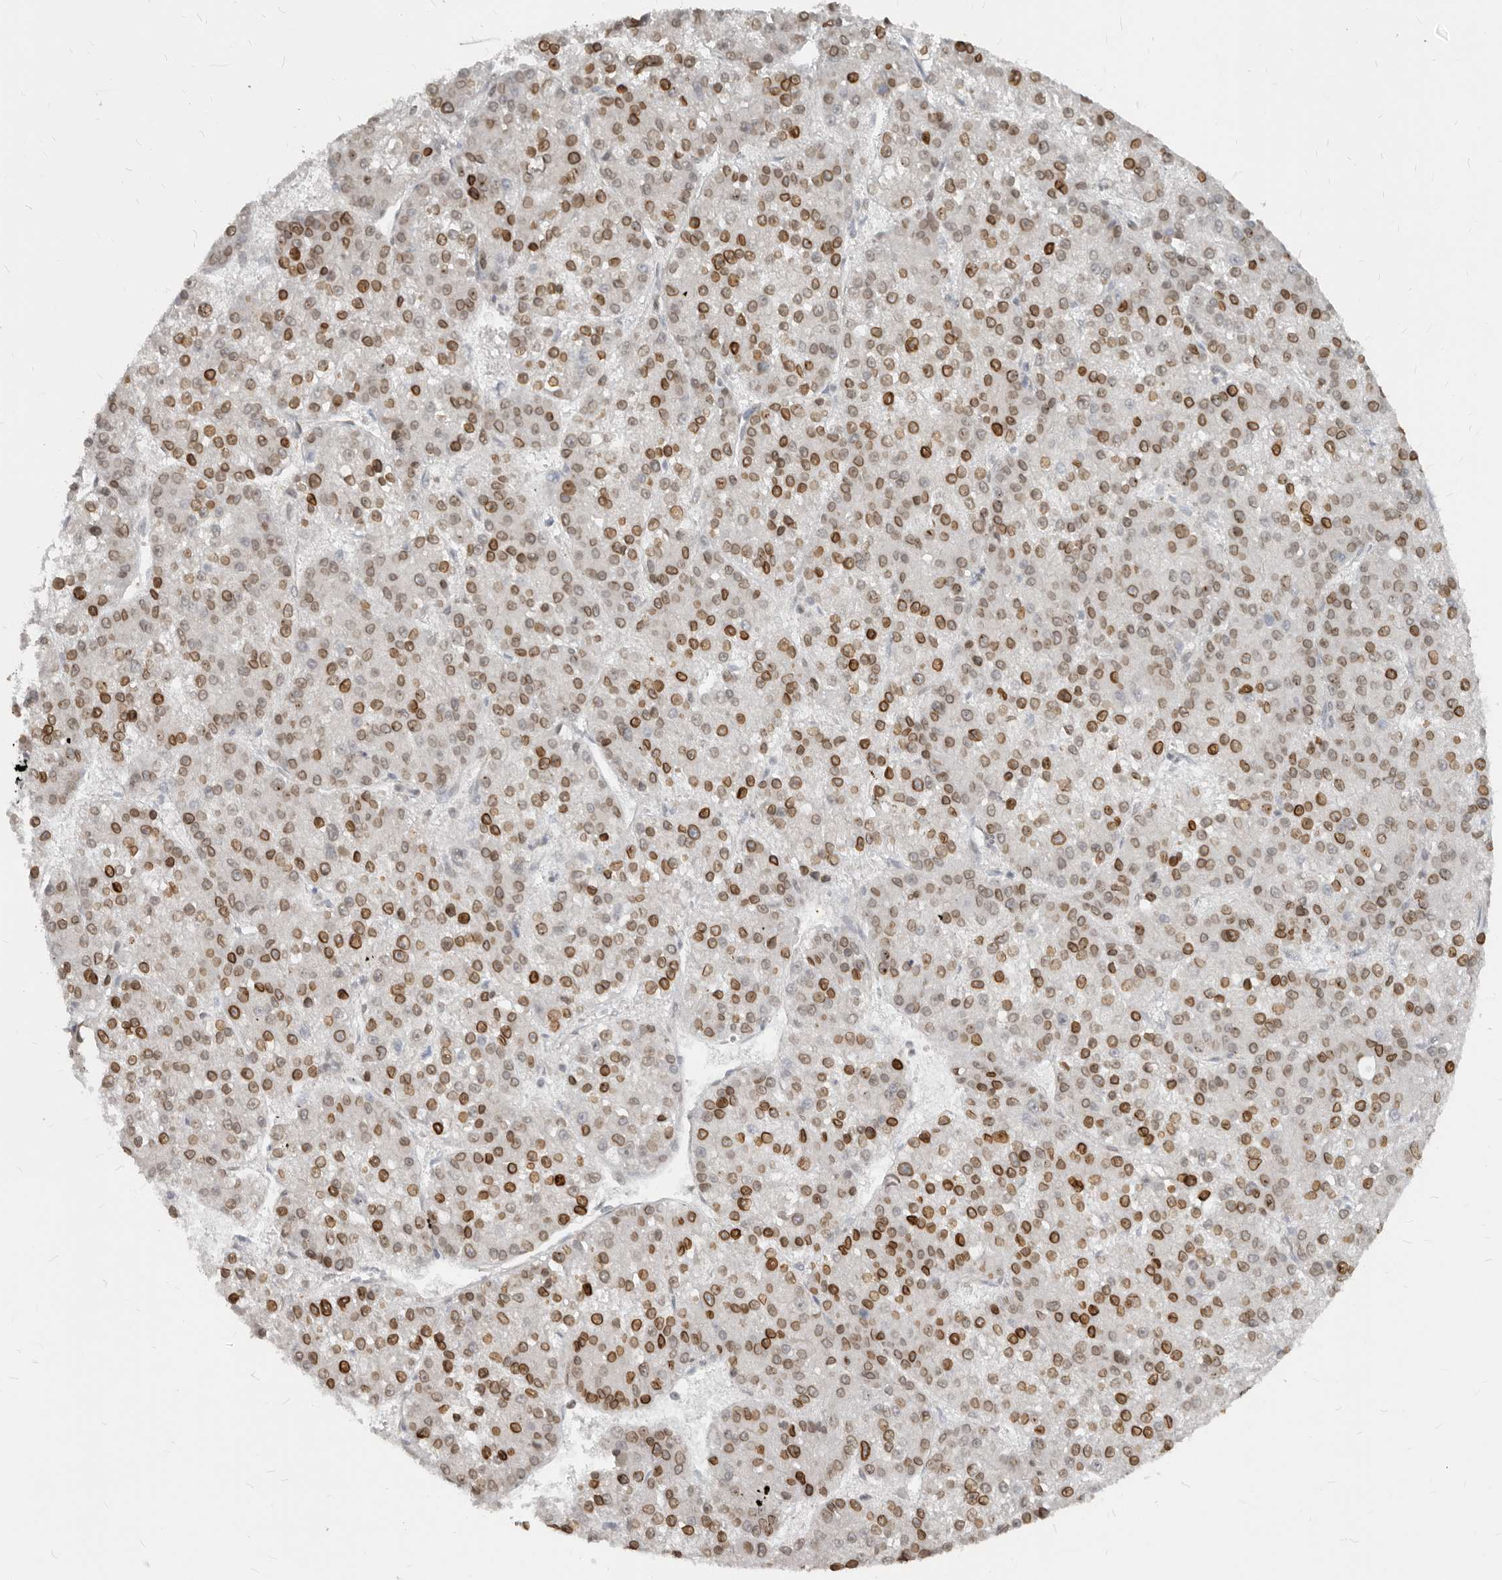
{"staining": {"intensity": "strong", "quantity": "25%-75%", "location": "cytoplasmic/membranous,nuclear"}, "tissue": "liver cancer", "cell_type": "Tumor cells", "image_type": "cancer", "snomed": [{"axis": "morphology", "description": "Carcinoma, Hepatocellular, NOS"}, {"axis": "topography", "description": "Liver"}], "caption": "Strong cytoplasmic/membranous and nuclear protein staining is identified in about 25%-75% of tumor cells in liver cancer.", "gene": "NUP153", "patient": {"sex": "female", "age": 73}}